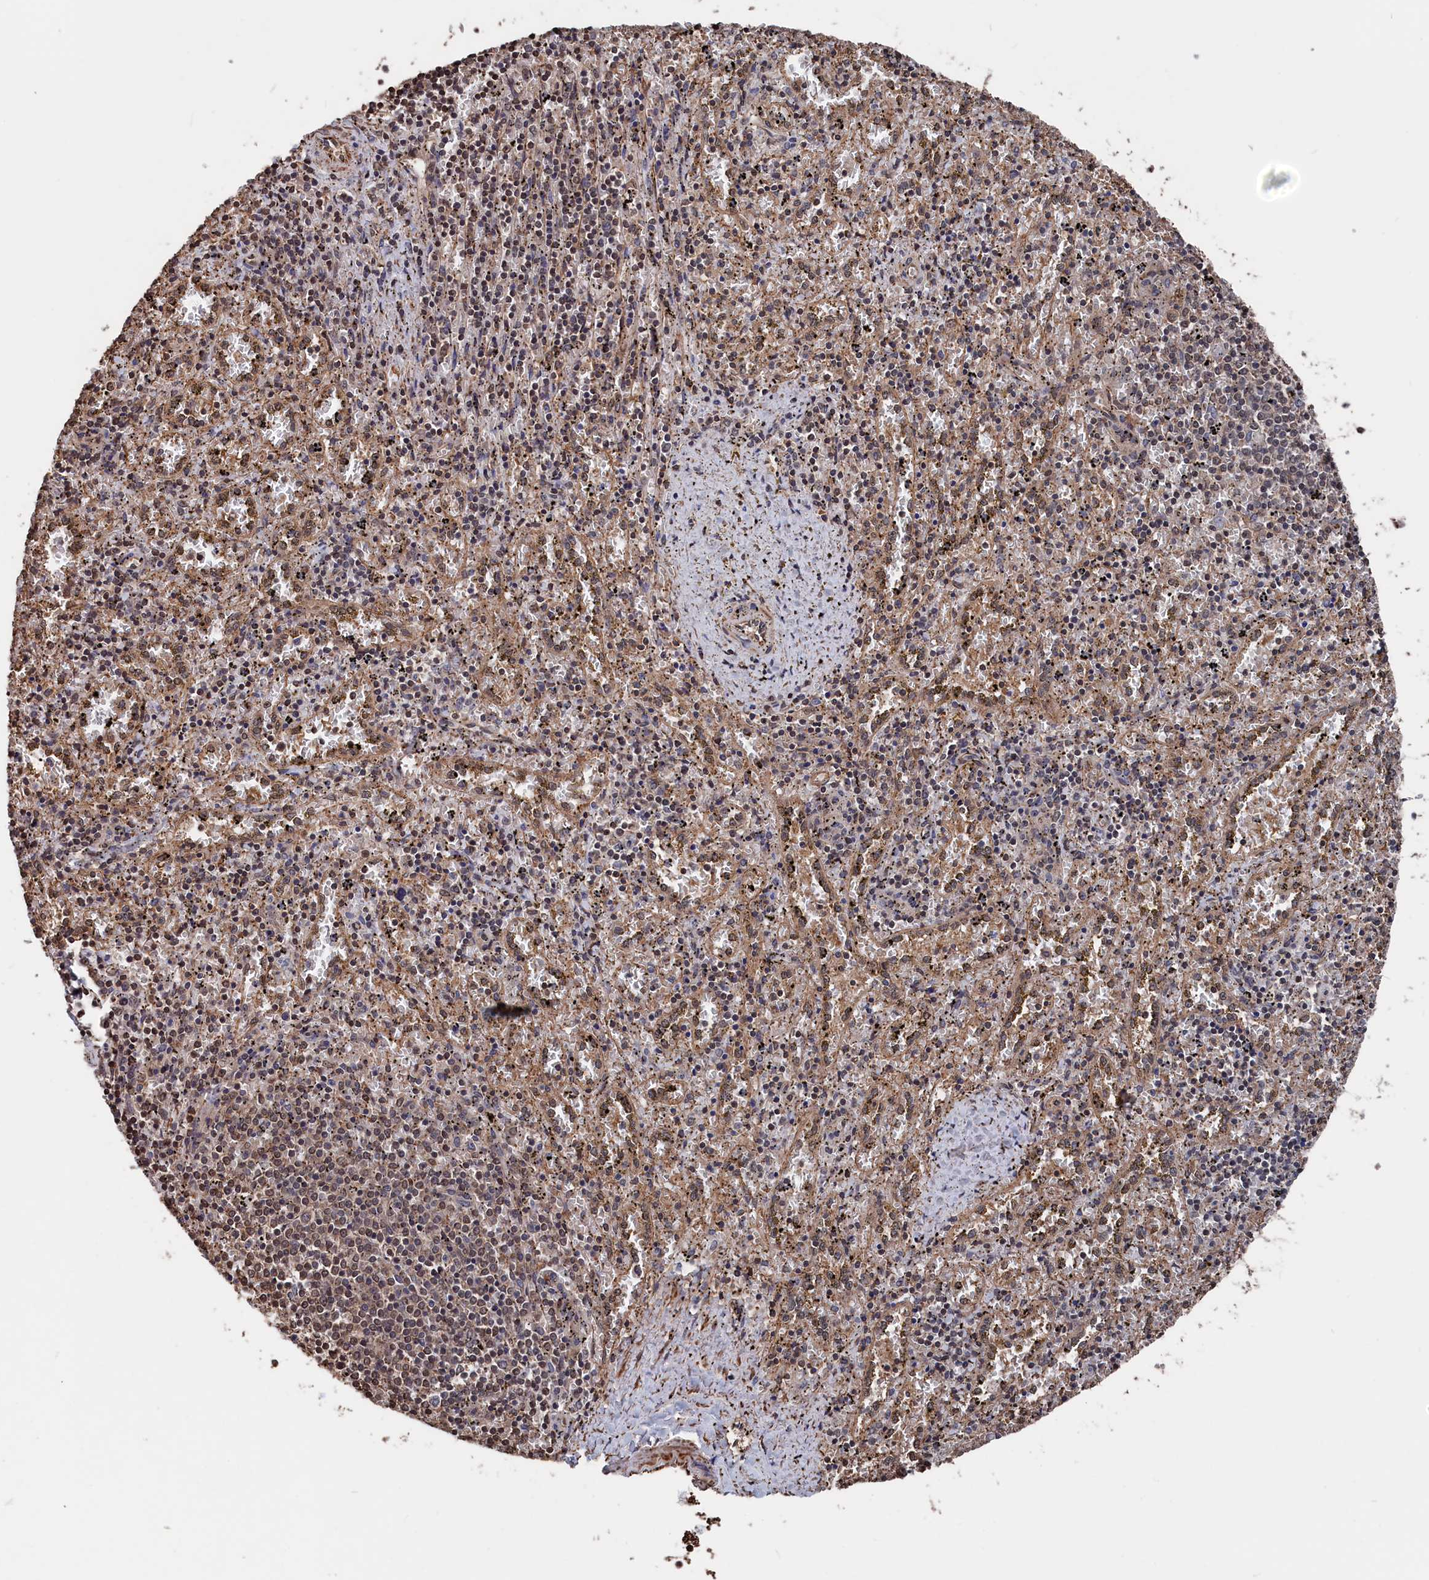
{"staining": {"intensity": "weak", "quantity": "<25%", "location": "nuclear"}, "tissue": "spleen", "cell_type": "Cells in red pulp", "image_type": "normal", "snomed": [{"axis": "morphology", "description": "Normal tissue, NOS"}, {"axis": "topography", "description": "Spleen"}], "caption": "DAB (3,3'-diaminobenzidine) immunohistochemical staining of normal spleen reveals no significant positivity in cells in red pulp. The staining was performed using DAB to visualize the protein expression in brown, while the nuclei were stained in blue with hematoxylin (Magnification: 20x).", "gene": "PDE12", "patient": {"sex": "male", "age": 11}}